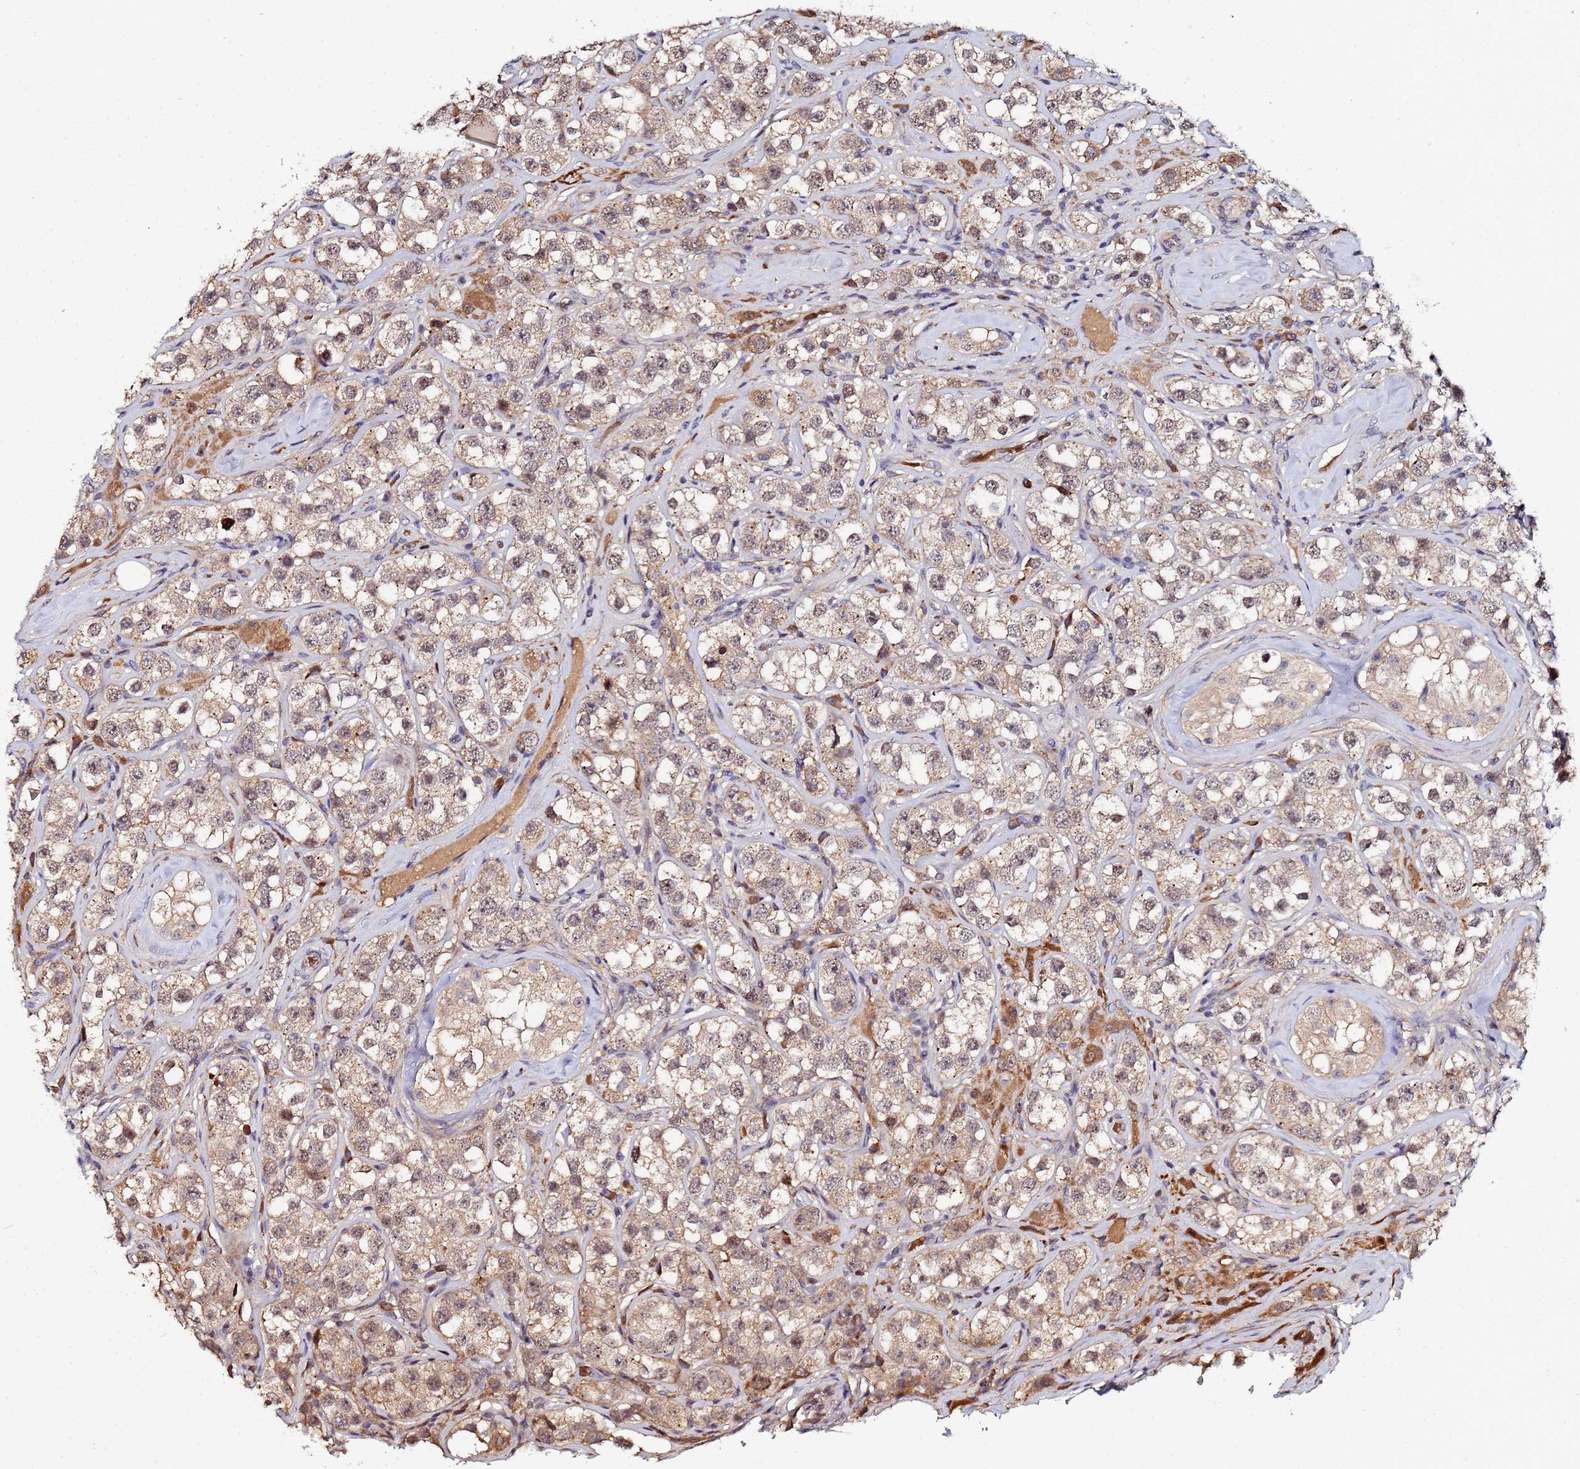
{"staining": {"intensity": "weak", "quantity": ">75%", "location": "cytoplasmic/membranous,nuclear"}, "tissue": "testis cancer", "cell_type": "Tumor cells", "image_type": "cancer", "snomed": [{"axis": "morphology", "description": "Seminoma, NOS"}, {"axis": "topography", "description": "Testis"}], "caption": "A brown stain shows weak cytoplasmic/membranous and nuclear staining of a protein in human testis seminoma tumor cells. (IHC, brightfield microscopy, high magnification).", "gene": "OSER1", "patient": {"sex": "male", "age": 28}}